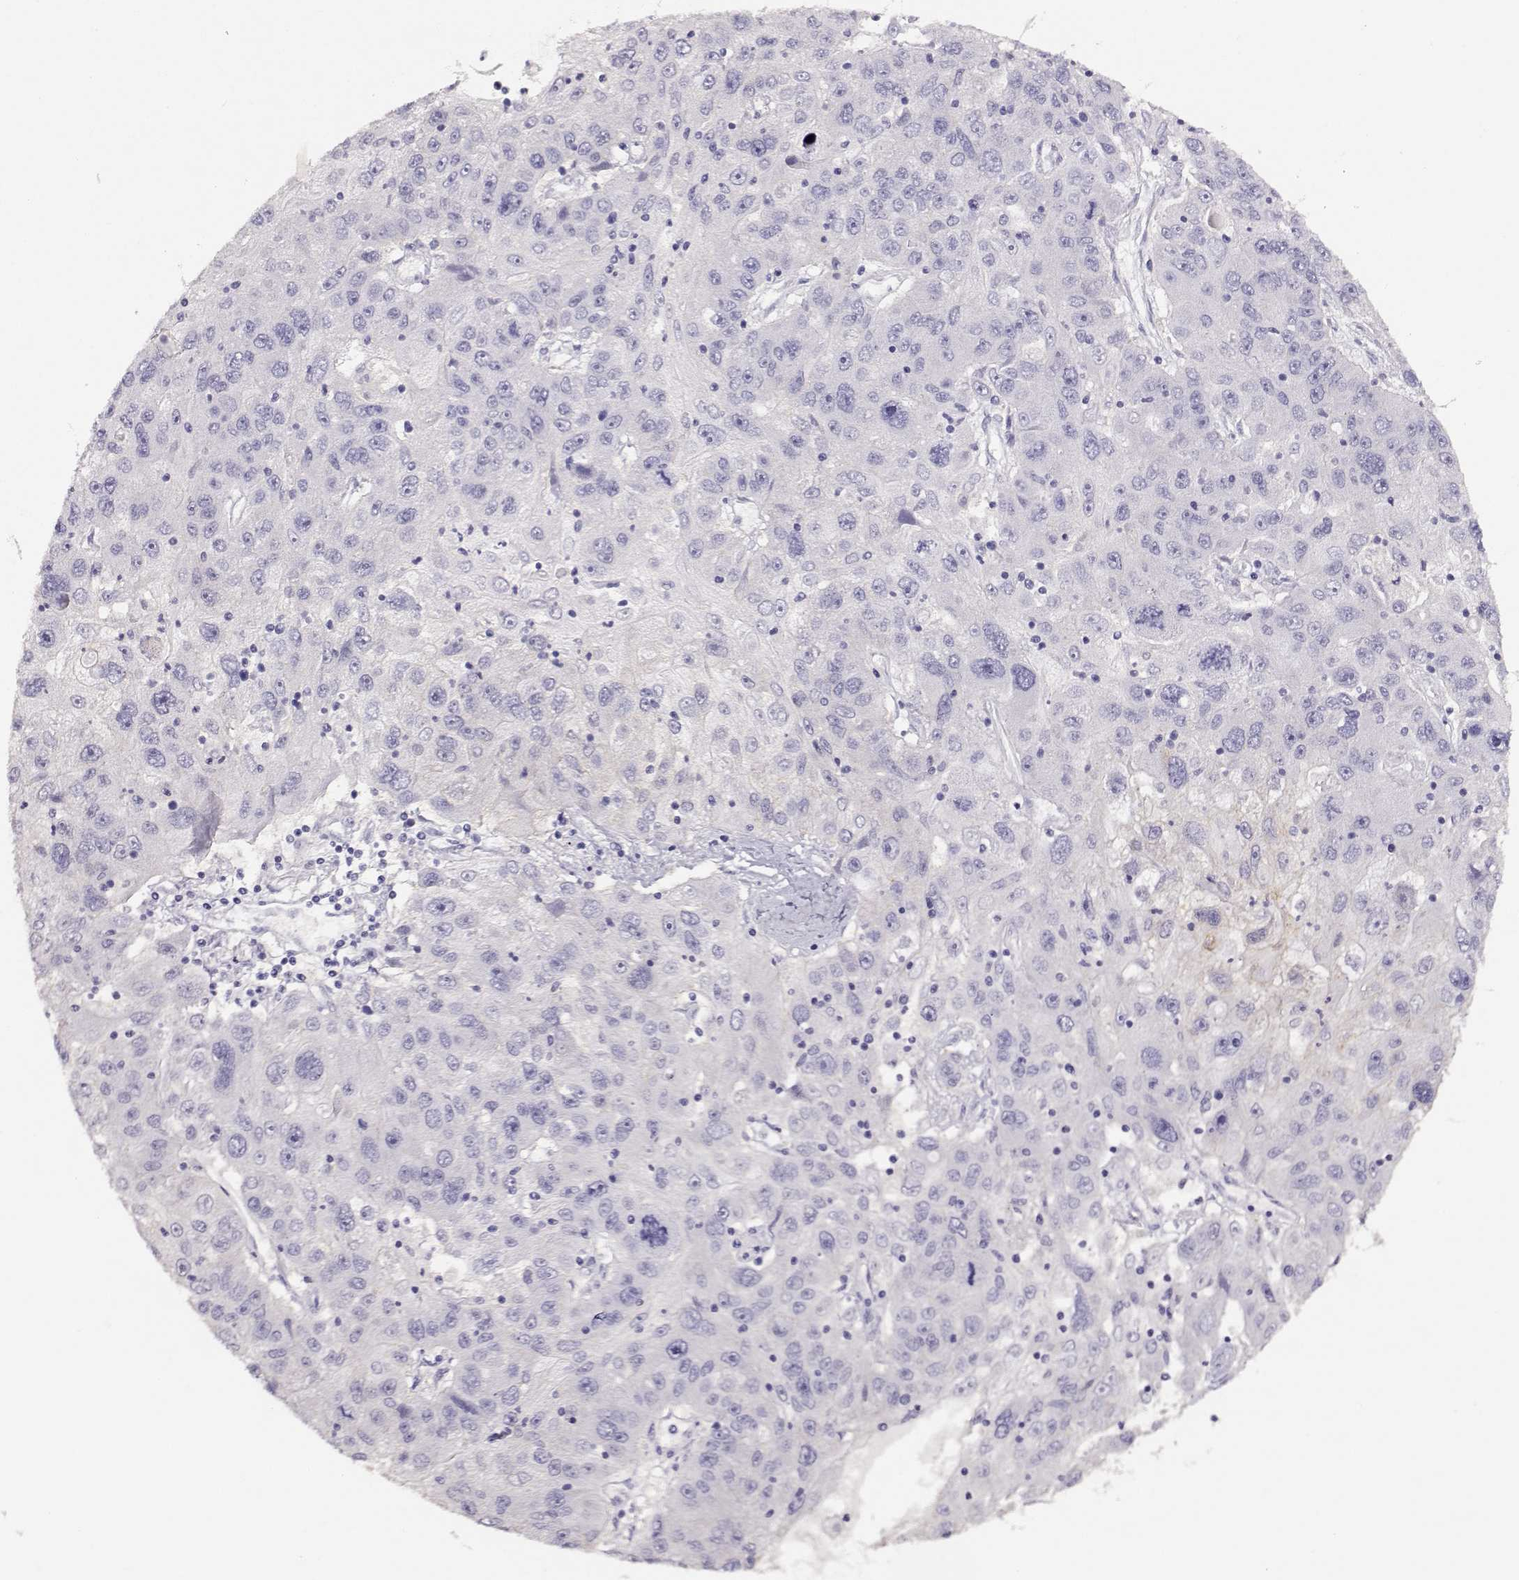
{"staining": {"intensity": "negative", "quantity": "none", "location": "none"}, "tissue": "stomach cancer", "cell_type": "Tumor cells", "image_type": "cancer", "snomed": [{"axis": "morphology", "description": "Adenocarcinoma, NOS"}, {"axis": "topography", "description": "Stomach"}], "caption": "Stomach adenocarcinoma stained for a protein using immunohistochemistry (IHC) exhibits no positivity tumor cells.", "gene": "NDRG4", "patient": {"sex": "male", "age": 56}}